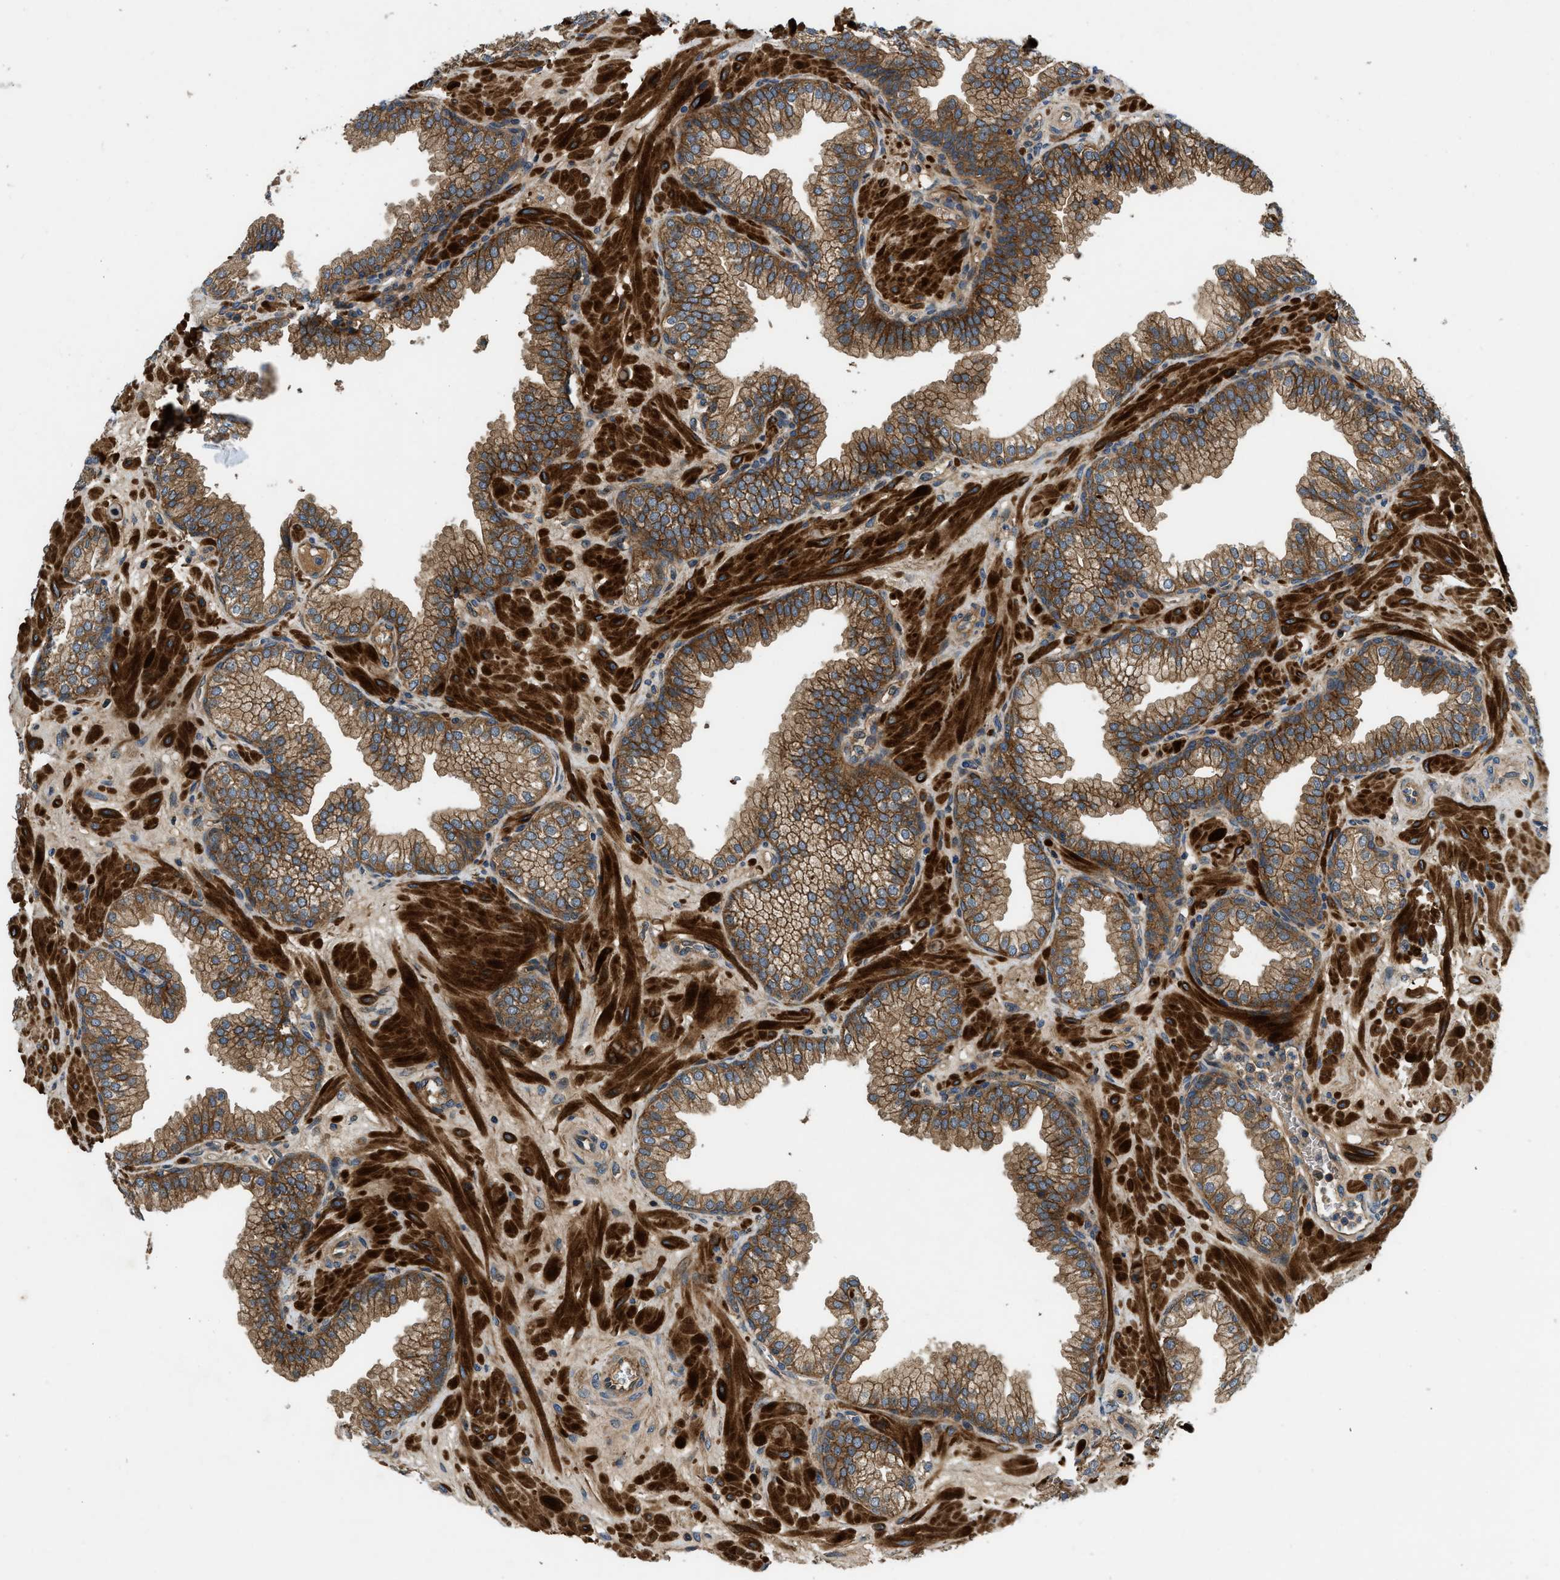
{"staining": {"intensity": "moderate", "quantity": ">75%", "location": "cytoplasmic/membranous"}, "tissue": "prostate", "cell_type": "Glandular cells", "image_type": "normal", "snomed": [{"axis": "morphology", "description": "Normal tissue, NOS"}, {"axis": "morphology", "description": "Urothelial carcinoma, Low grade"}, {"axis": "topography", "description": "Urinary bladder"}, {"axis": "topography", "description": "Prostate"}], "caption": "Immunohistochemistry of unremarkable prostate demonstrates medium levels of moderate cytoplasmic/membranous staining in approximately >75% of glandular cells. (DAB (3,3'-diaminobenzidine) IHC, brown staining for protein, blue staining for nuclei).", "gene": "CNNM3", "patient": {"sex": "male", "age": 60}}